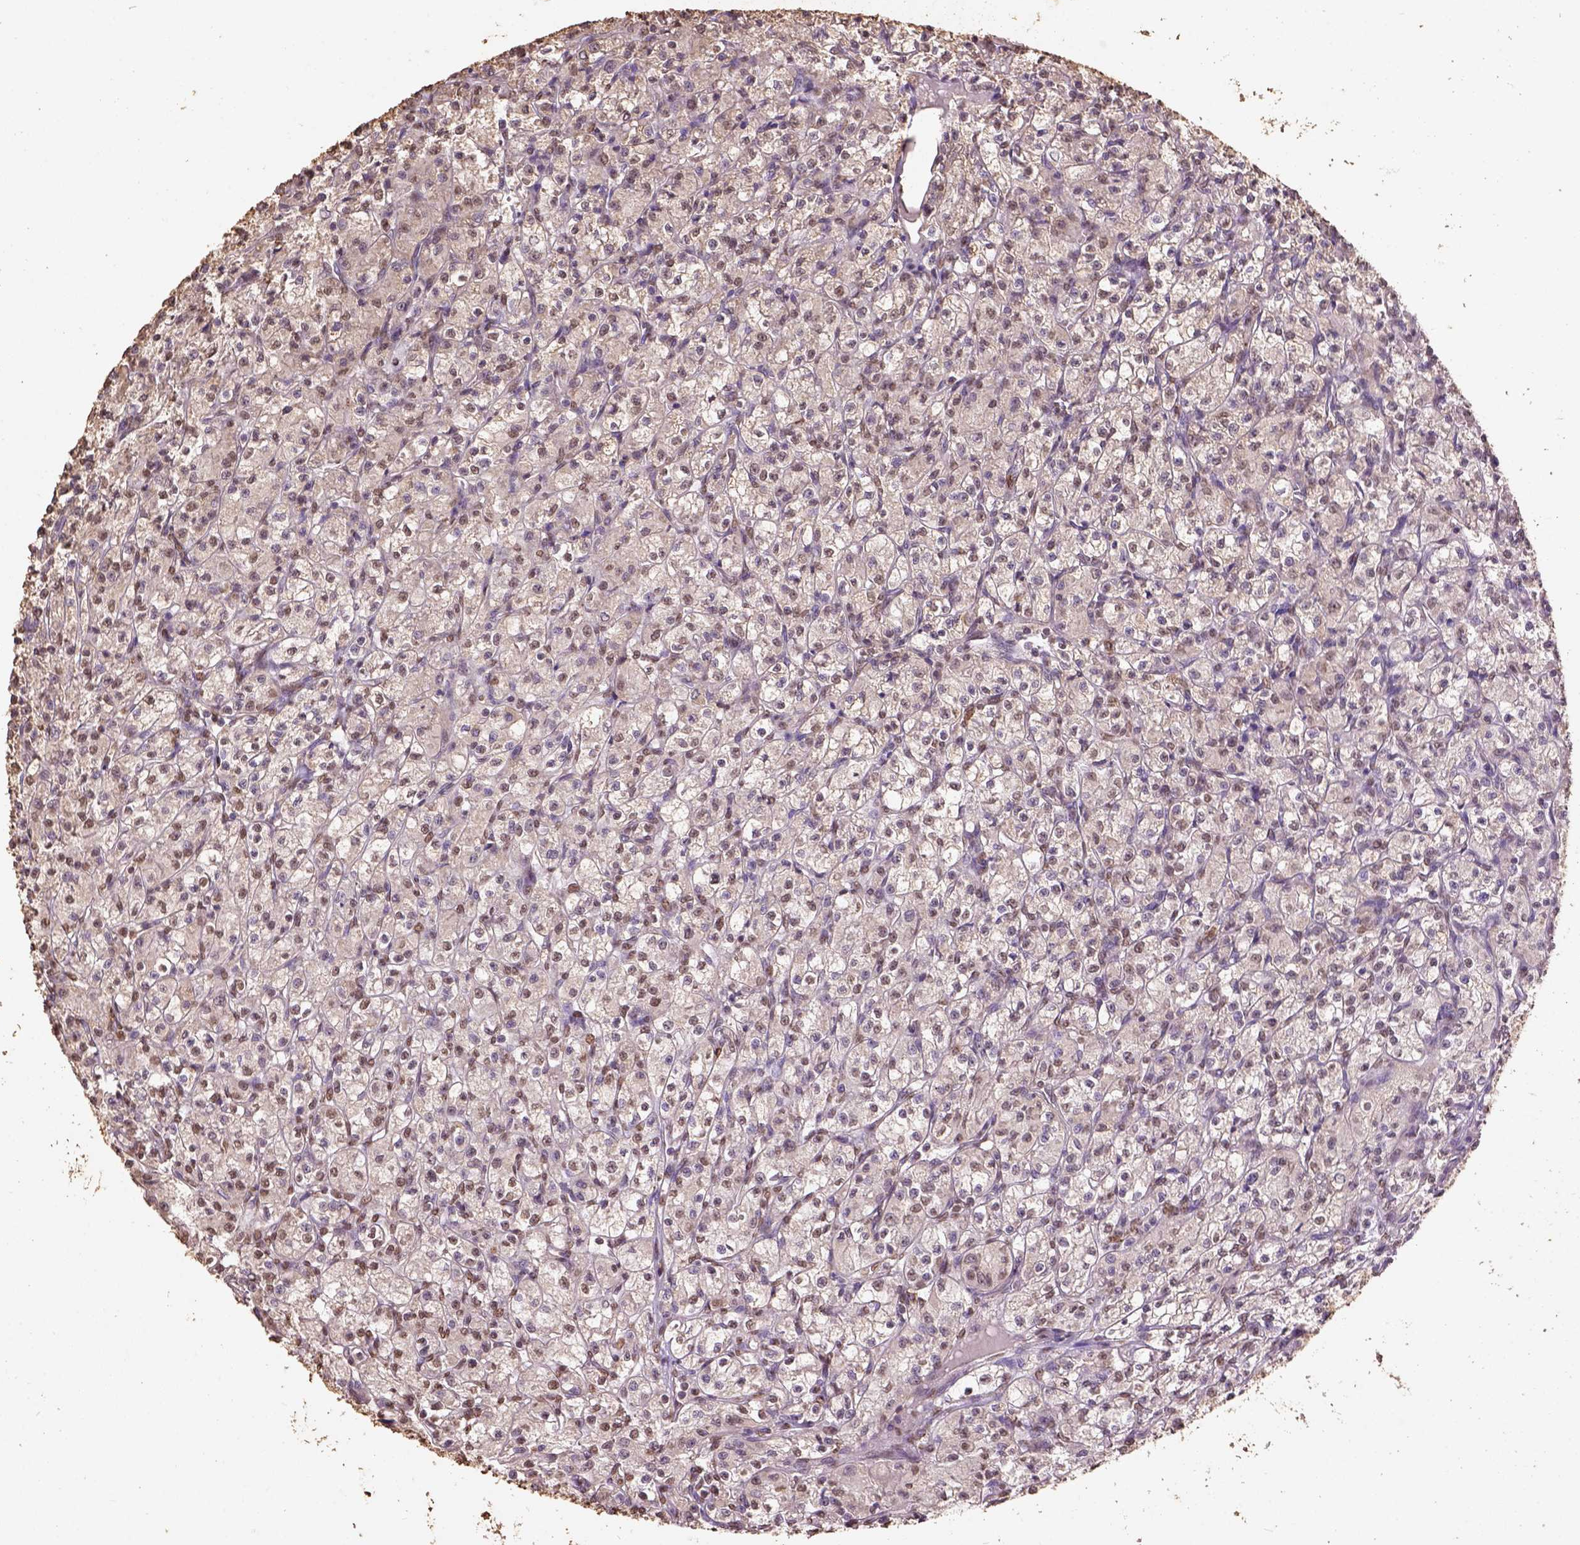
{"staining": {"intensity": "moderate", "quantity": "<25%", "location": "nuclear"}, "tissue": "renal cancer", "cell_type": "Tumor cells", "image_type": "cancer", "snomed": [{"axis": "morphology", "description": "Adenocarcinoma, NOS"}, {"axis": "topography", "description": "Kidney"}], "caption": "Protein staining of adenocarcinoma (renal) tissue exhibits moderate nuclear expression in approximately <25% of tumor cells.", "gene": "CSTF2T", "patient": {"sex": "female", "age": 70}}